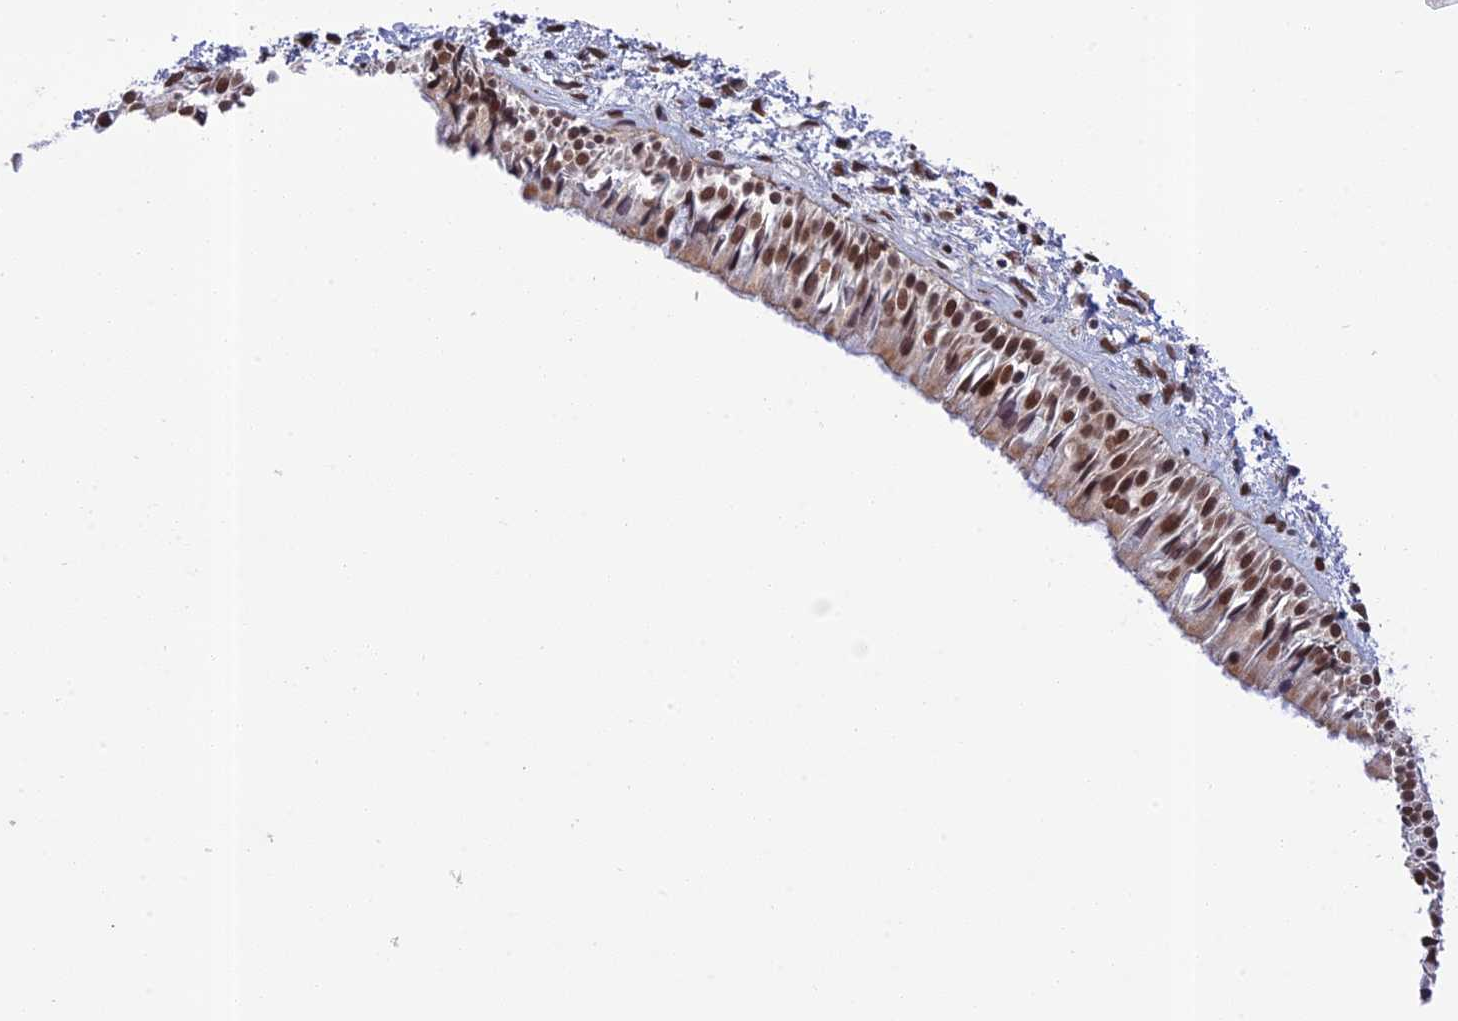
{"staining": {"intensity": "moderate", "quantity": ">75%", "location": "nuclear"}, "tissue": "nasopharynx", "cell_type": "Respiratory epithelial cells", "image_type": "normal", "snomed": [{"axis": "morphology", "description": "Normal tissue, NOS"}, {"axis": "topography", "description": "Nasopharynx"}], "caption": "Normal nasopharynx displays moderate nuclear positivity in about >75% of respiratory epithelial cells (DAB = brown stain, brightfield microscopy at high magnification)..", "gene": "REXO1", "patient": {"sex": "male", "age": 22}}